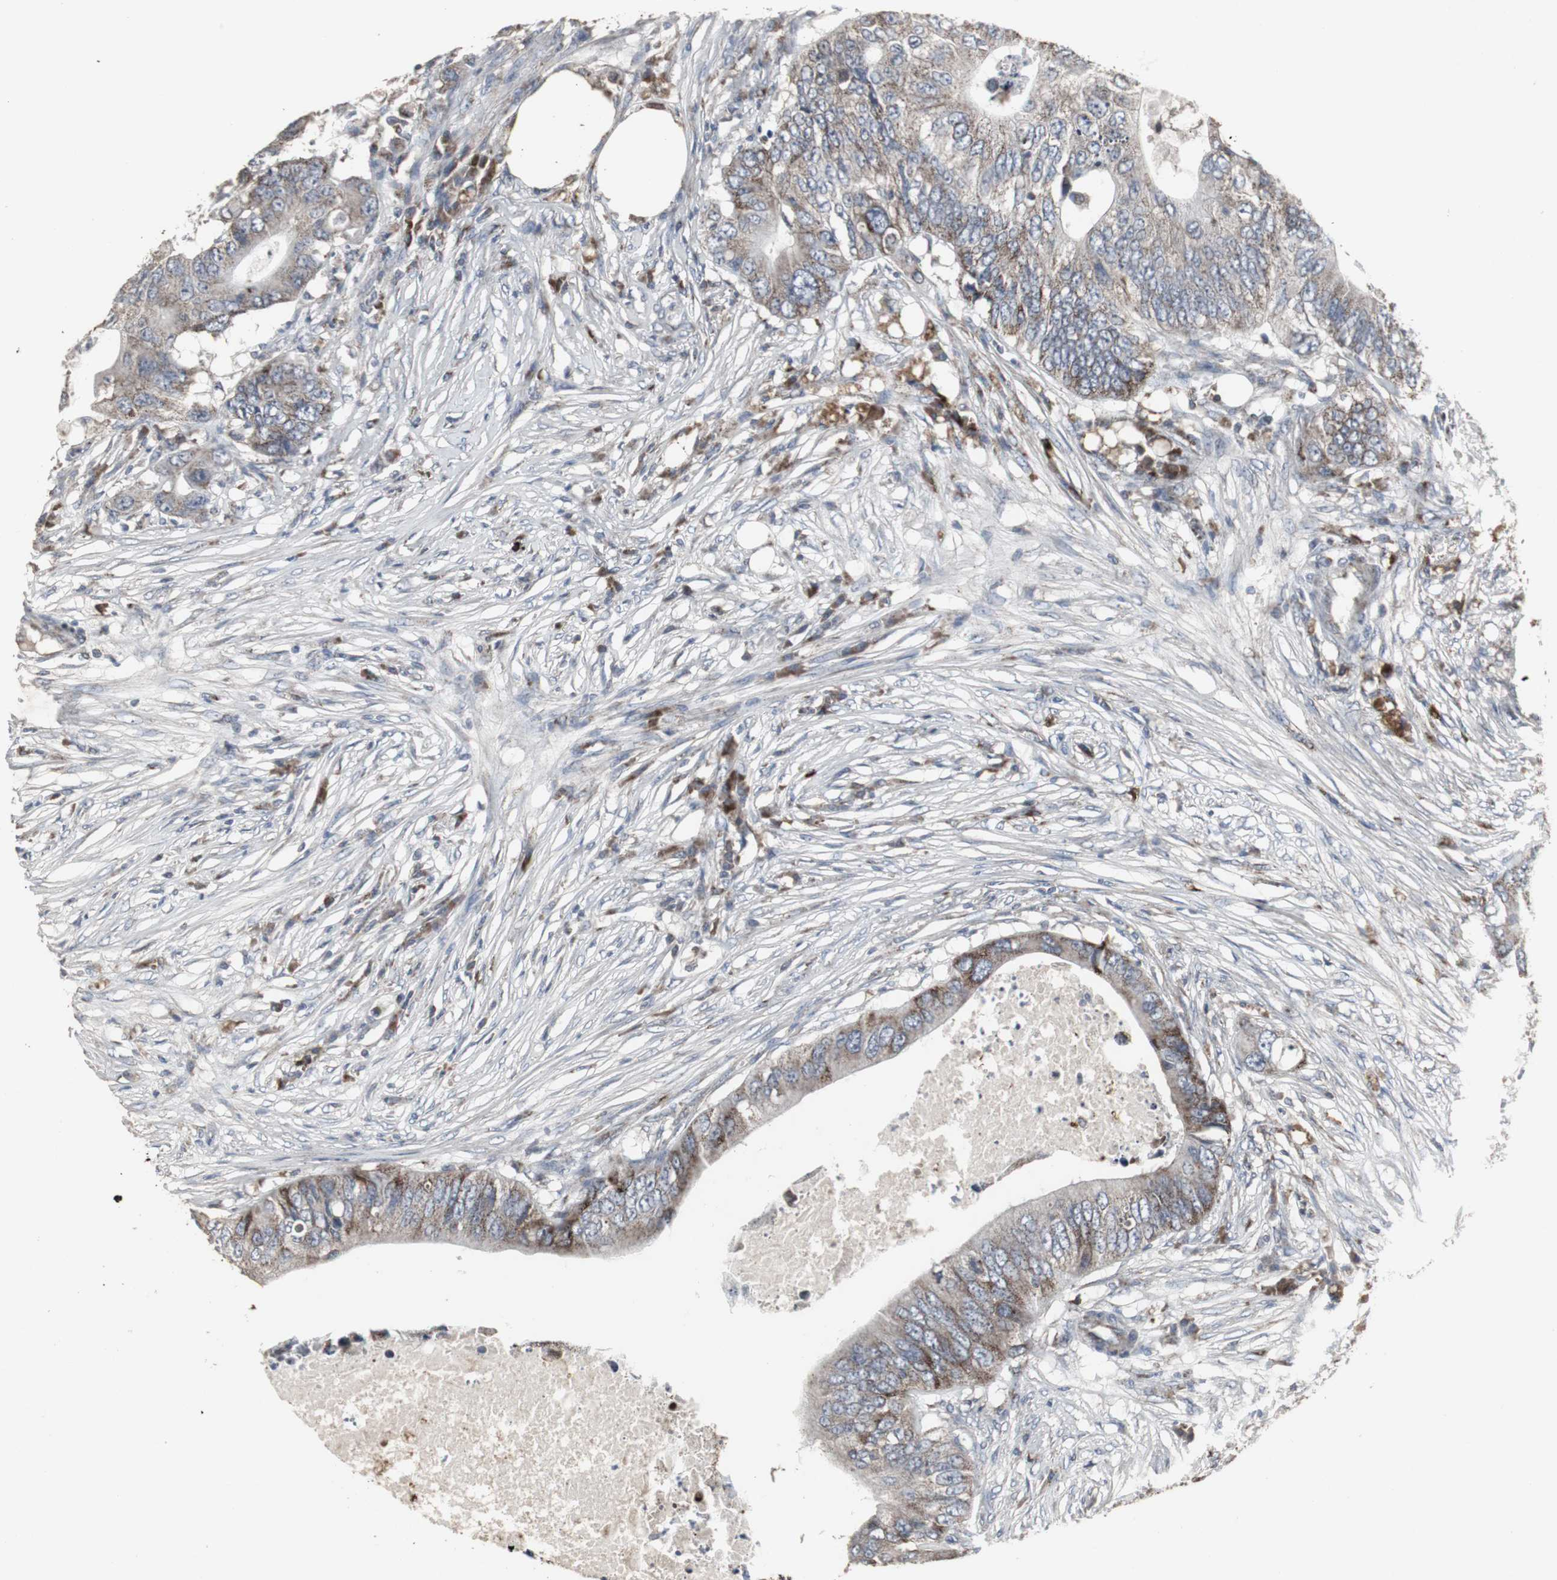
{"staining": {"intensity": "moderate", "quantity": ">75%", "location": "cytoplasmic/membranous"}, "tissue": "colorectal cancer", "cell_type": "Tumor cells", "image_type": "cancer", "snomed": [{"axis": "morphology", "description": "Adenocarcinoma, NOS"}, {"axis": "topography", "description": "Colon"}], "caption": "Human adenocarcinoma (colorectal) stained with a brown dye exhibits moderate cytoplasmic/membranous positive positivity in approximately >75% of tumor cells.", "gene": "ACAA1", "patient": {"sex": "male", "age": 71}}